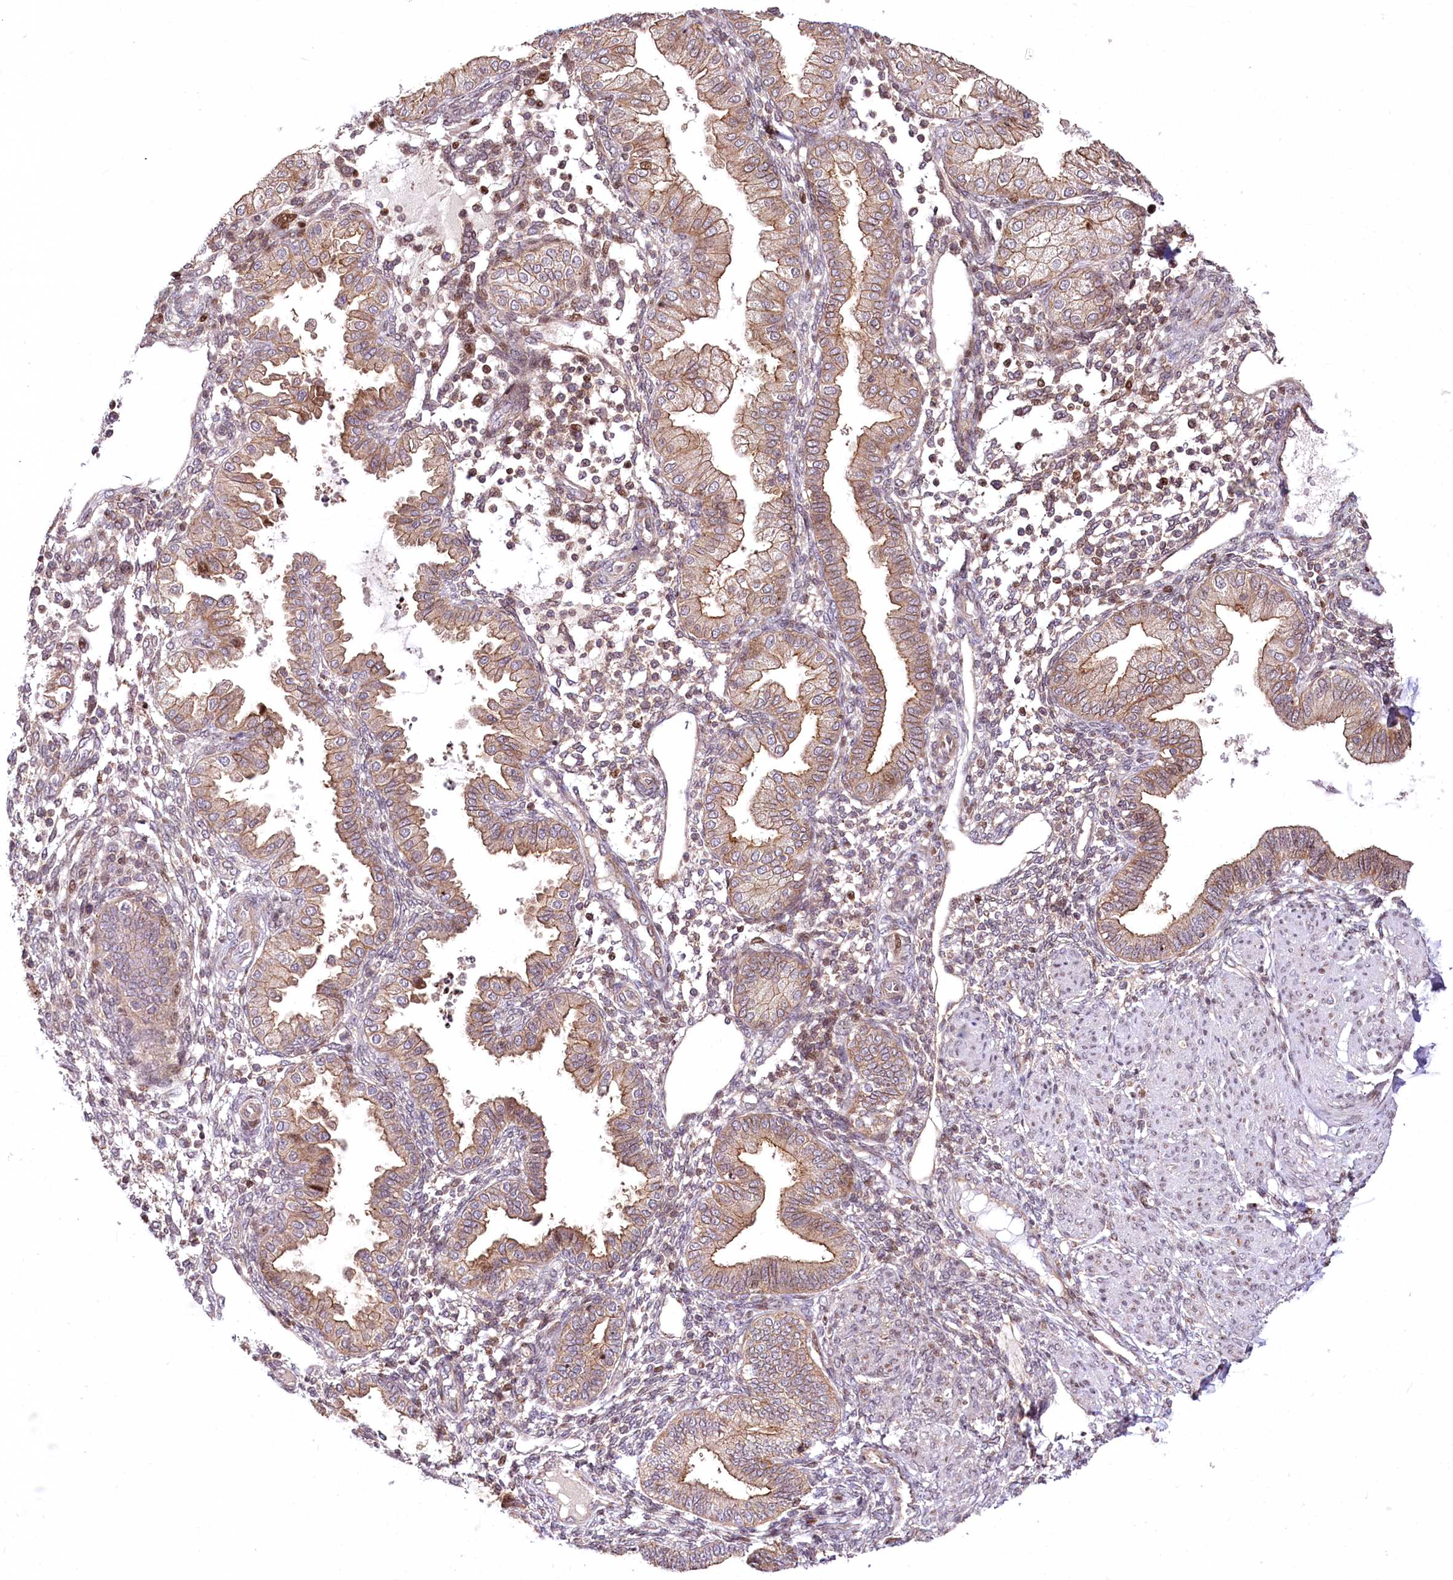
{"staining": {"intensity": "moderate", "quantity": "<25%", "location": "nuclear"}, "tissue": "endometrium", "cell_type": "Cells in endometrial stroma", "image_type": "normal", "snomed": [{"axis": "morphology", "description": "Normal tissue, NOS"}, {"axis": "topography", "description": "Endometrium"}], "caption": "Moderate nuclear protein staining is identified in about <25% of cells in endometrial stroma in endometrium.", "gene": "ZFYVE27", "patient": {"sex": "female", "age": 53}}